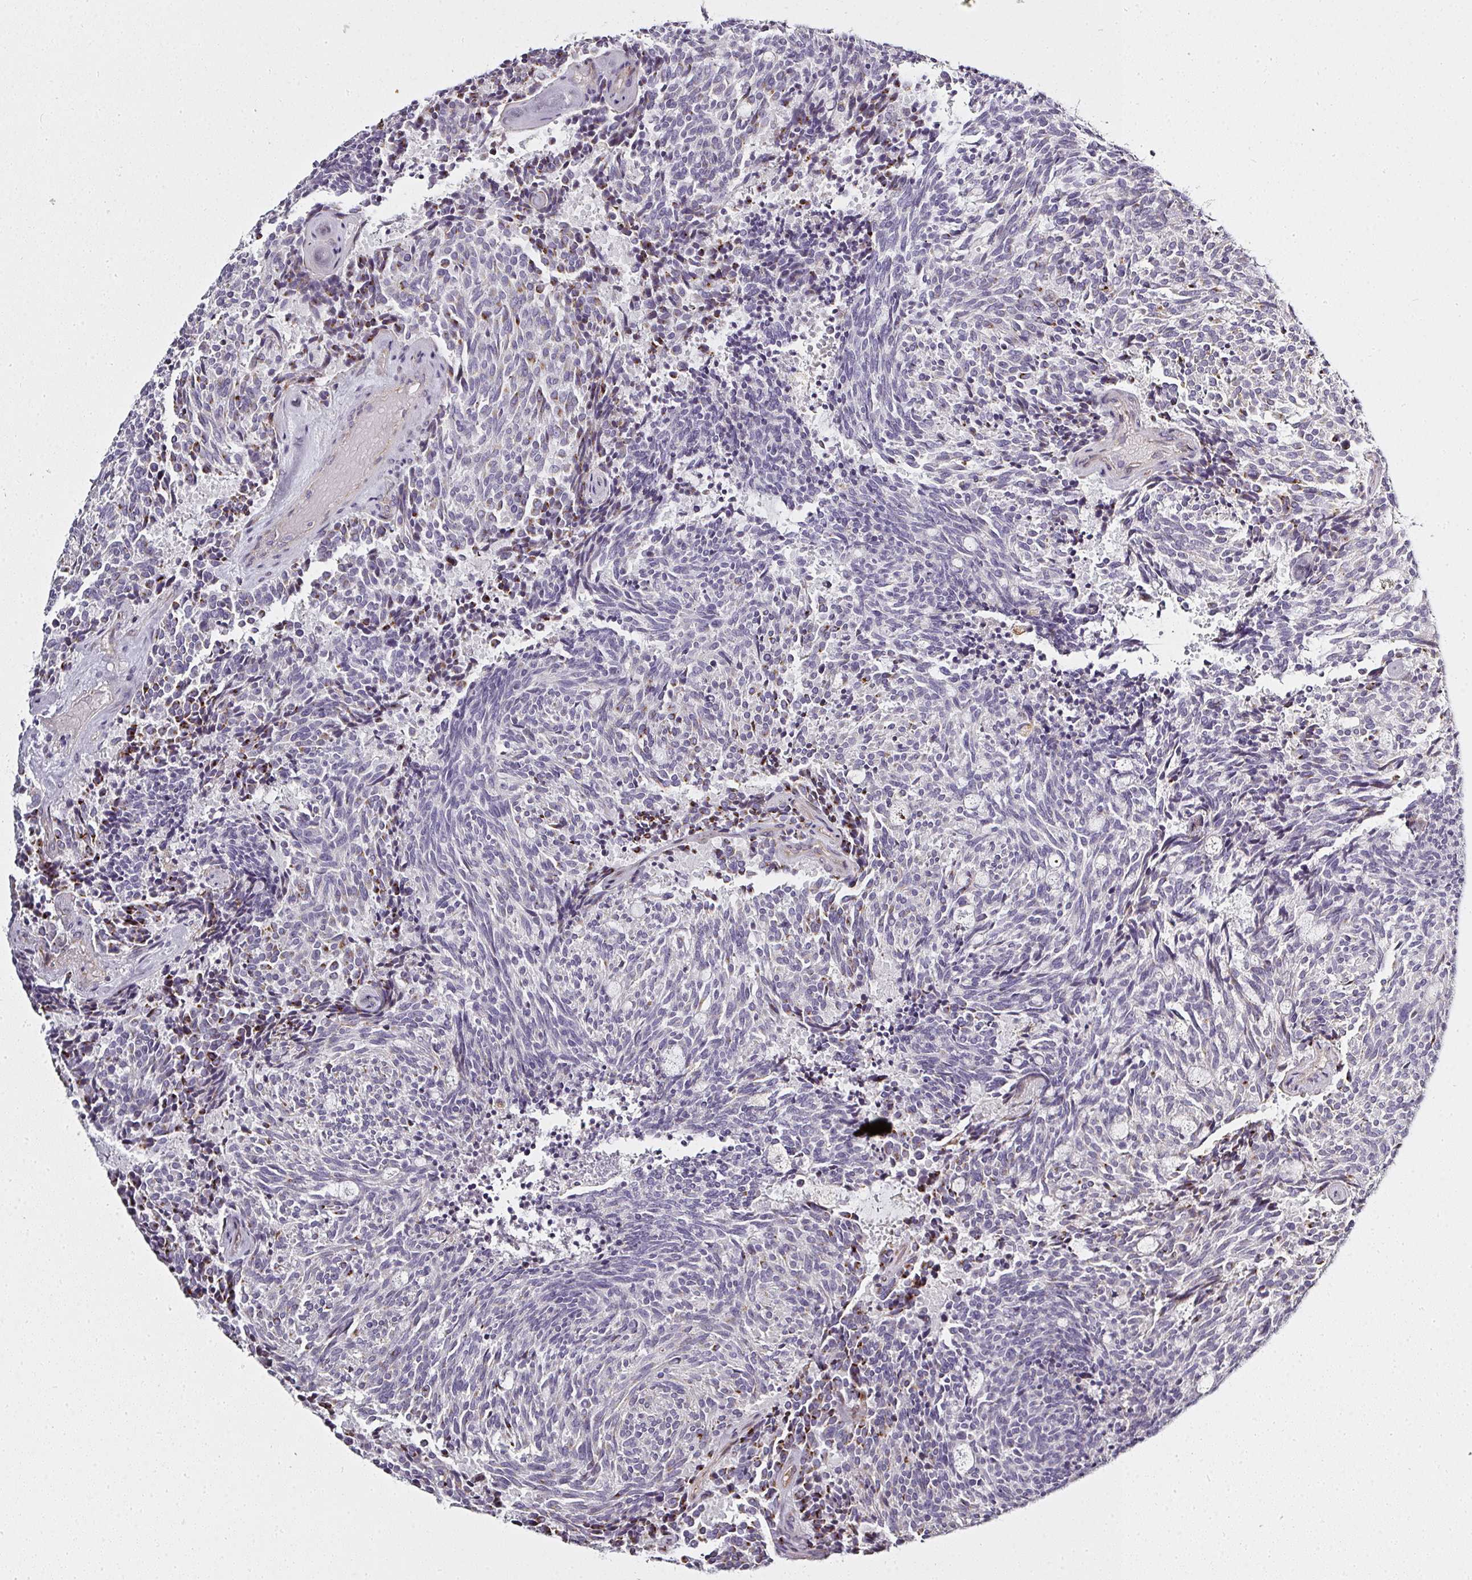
{"staining": {"intensity": "negative", "quantity": "none", "location": "none"}, "tissue": "carcinoid", "cell_type": "Tumor cells", "image_type": "cancer", "snomed": [{"axis": "morphology", "description": "Carcinoid, malignant, NOS"}, {"axis": "topography", "description": "Pancreas"}], "caption": "Carcinoid (malignant) was stained to show a protein in brown. There is no significant positivity in tumor cells.", "gene": "ATP8B2", "patient": {"sex": "female", "age": 54}}